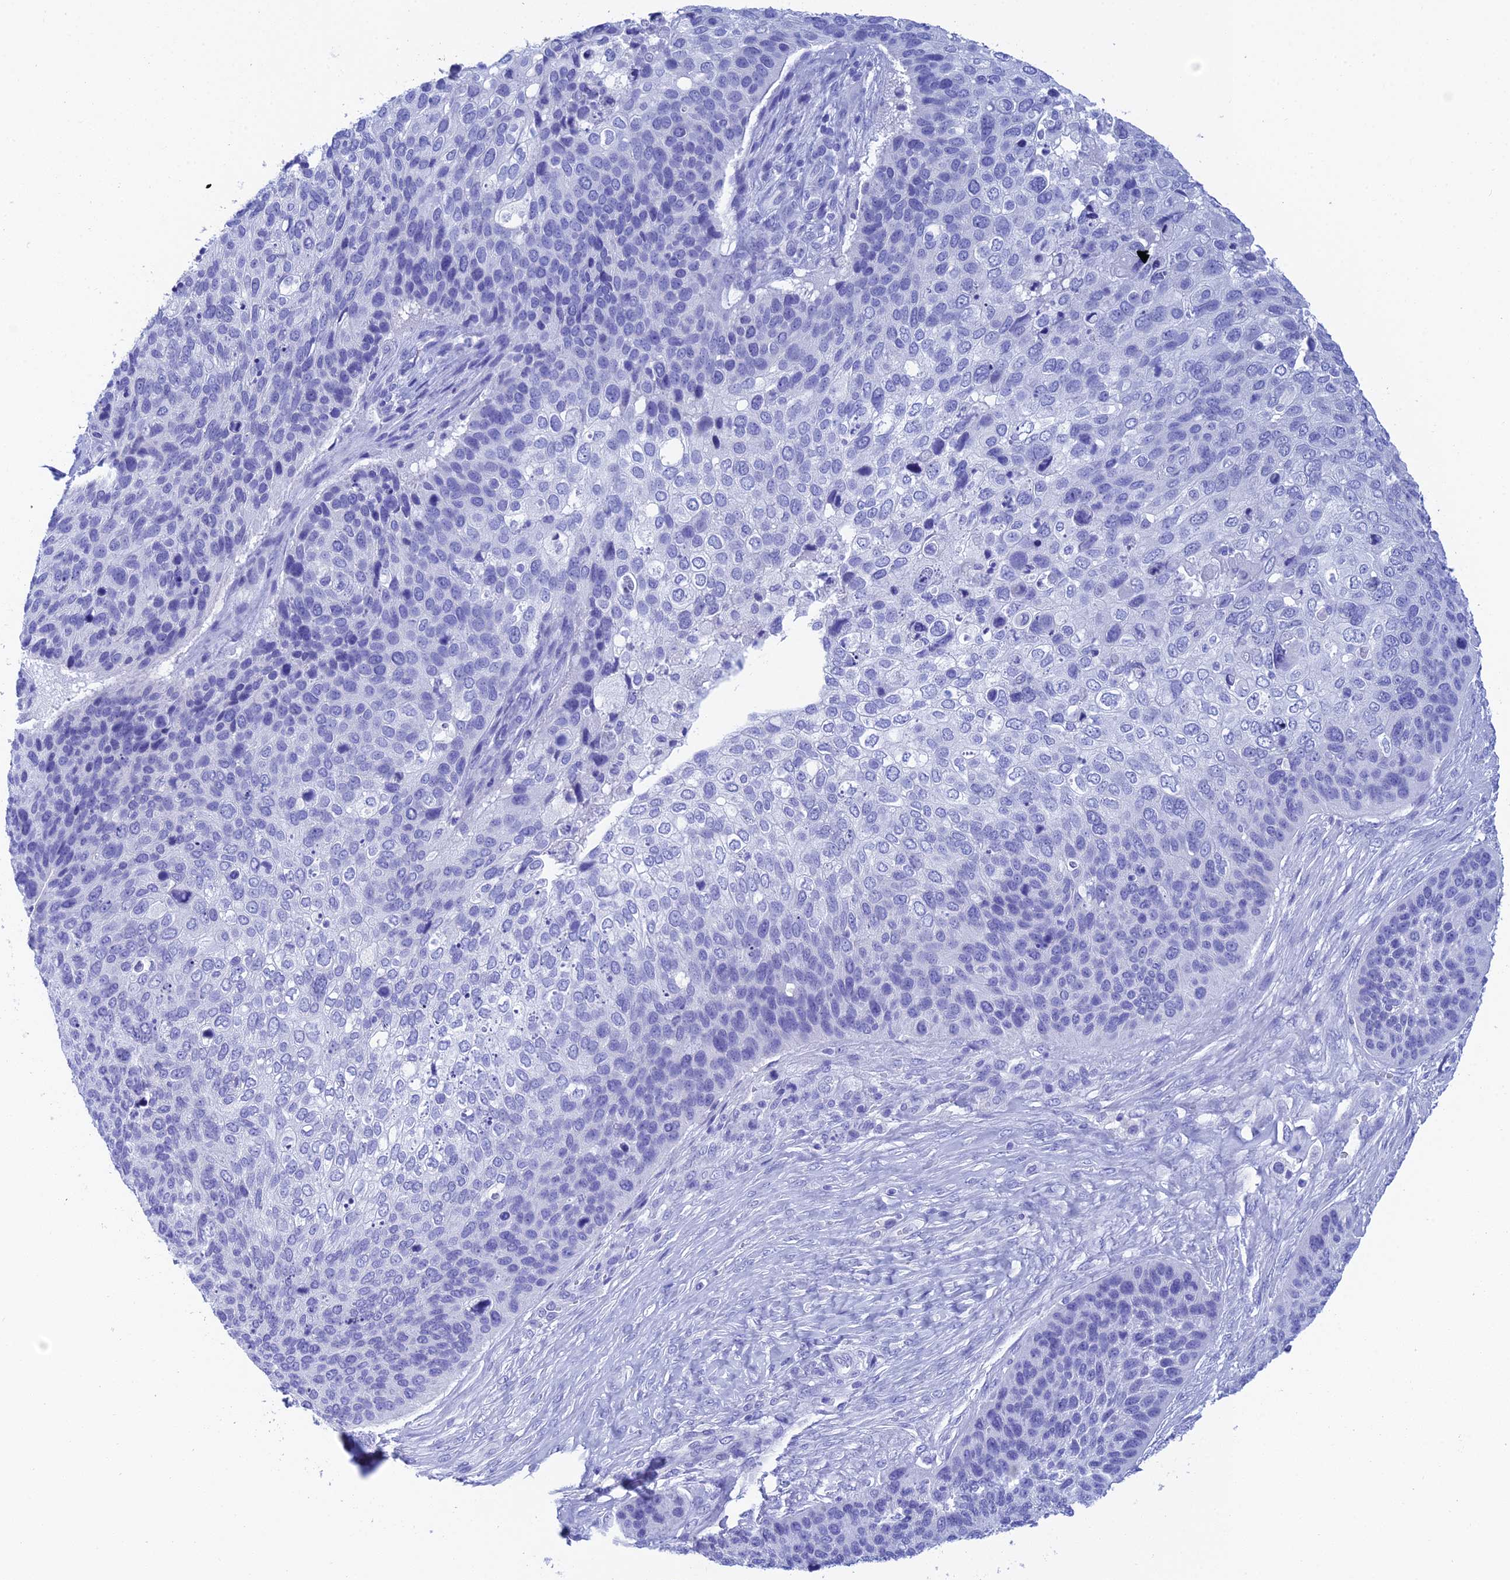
{"staining": {"intensity": "negative", "quantity": "none", "location": "none"}, "tissue": "skin cancer", "cell_type": "Tumor cells", "image_type": "cancer", "snomed": [{"axis": "morphology", "description": "Basal cell carcinoma"}, {"axis": "topography", "description": "Skin"}], "caption": "High magnification brightfield microscopy of basal cell carcinoma (skin) stained with DAB (brown) and counterstained with hematoxylin (blue): tumor cells show no significant staining.", "gene": "REG1A", "patient": {"sex": "female", "age": 74}}